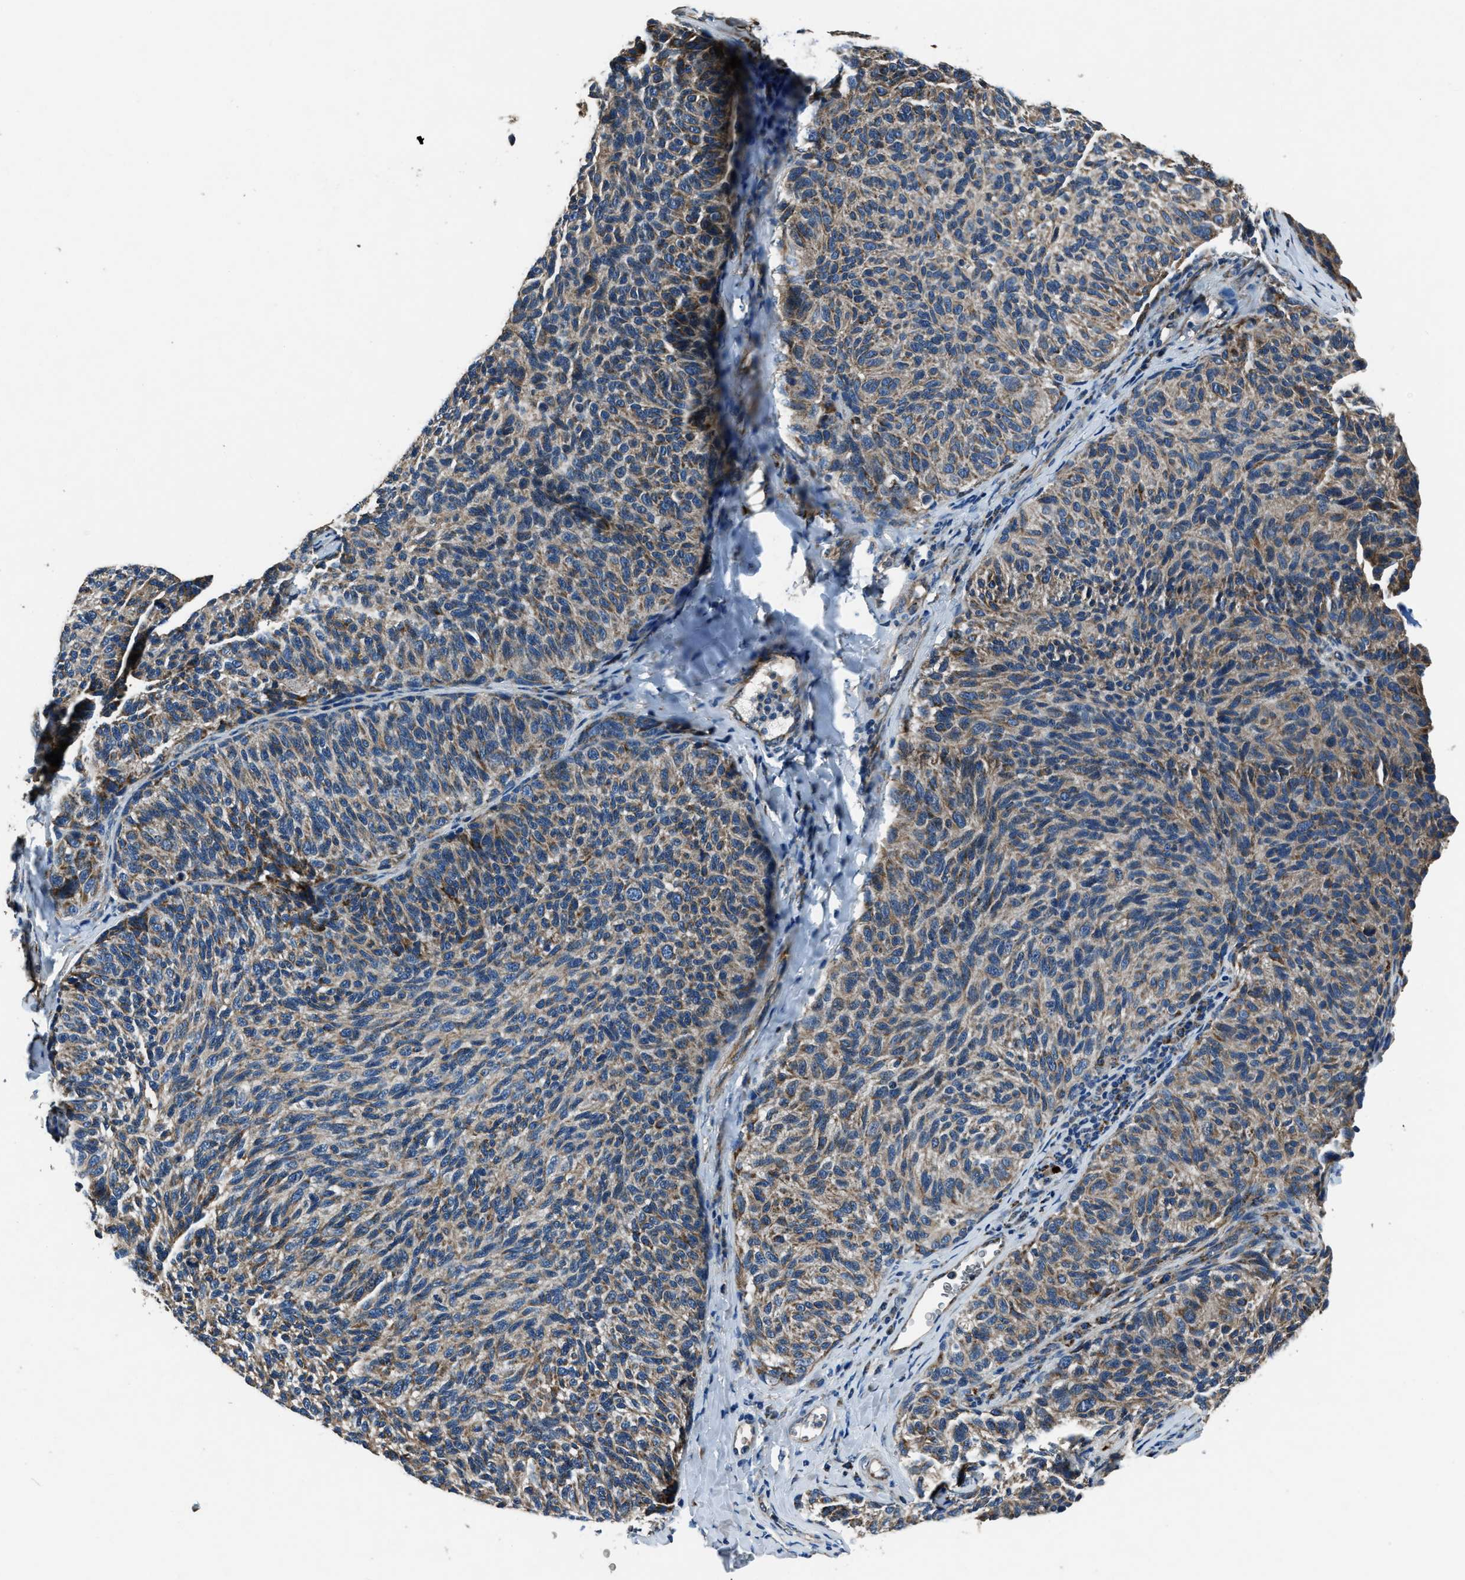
{"staining": {"intensity": "weak", "quantity": ">75%", "location": "cytoplasmic/membranous"}, "tissue": "melanoma", "cell_type": "Tumor cells", "image_type": "cancer", "snomed": [{"axis": "morphology", "description": "Malignant melanoma, NOS"}, {"axis": "topography", "description": "Skin"}], "caption": "Malignant melanoma was stained to show a protein in brown. There is low levels of weak cytoplasmic/membranous staining in approximately >75% of tumor cells.", "gene": "OGDH", "patient": {"sex": "female", "age": 73}}